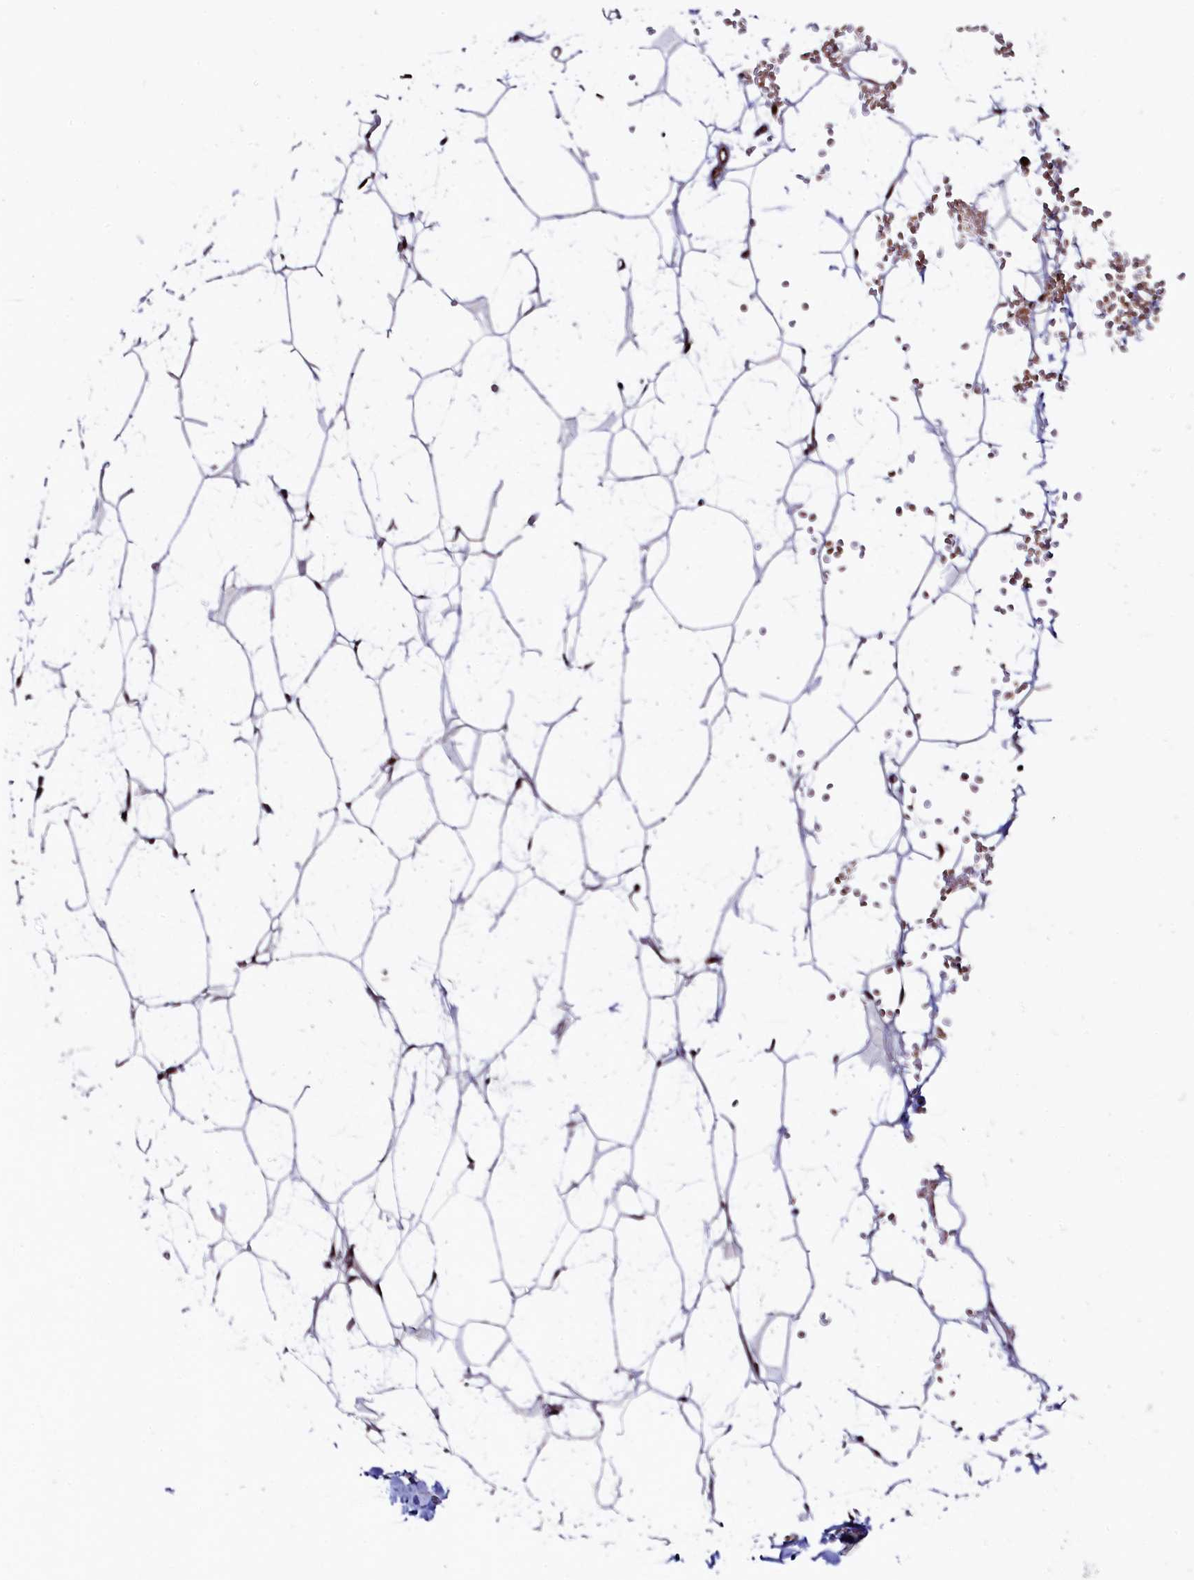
{"staining": {"intensity": "moderate", "quantity": ">75%", "location": "cytoplasmic/membranous,nuclear"}, "tissue": "adipose tissue", "cell_type": "Adipocytes", "image_type": "normal", "snomed": [{"axis": "morphology", "description": "Normal tissue, NOS"}, {"axis": "topography", "description": "Breast"}], "caption": "High-magnification brightfield microscopy of unremarkable adipose tissue stained with DAB (brown) and counterstained with hematoxylin (blue). adipocytes exhibit moderate cytoplasmic/membranous,nuclear expression is present in about>75% of cells. The staining is performed using DAB brown chromogen to label protein expression. The nuclei are counter-stained blue using hematoxylin.", "gene": "LEO1", "patient": {"sex": "female", "age": 23}}